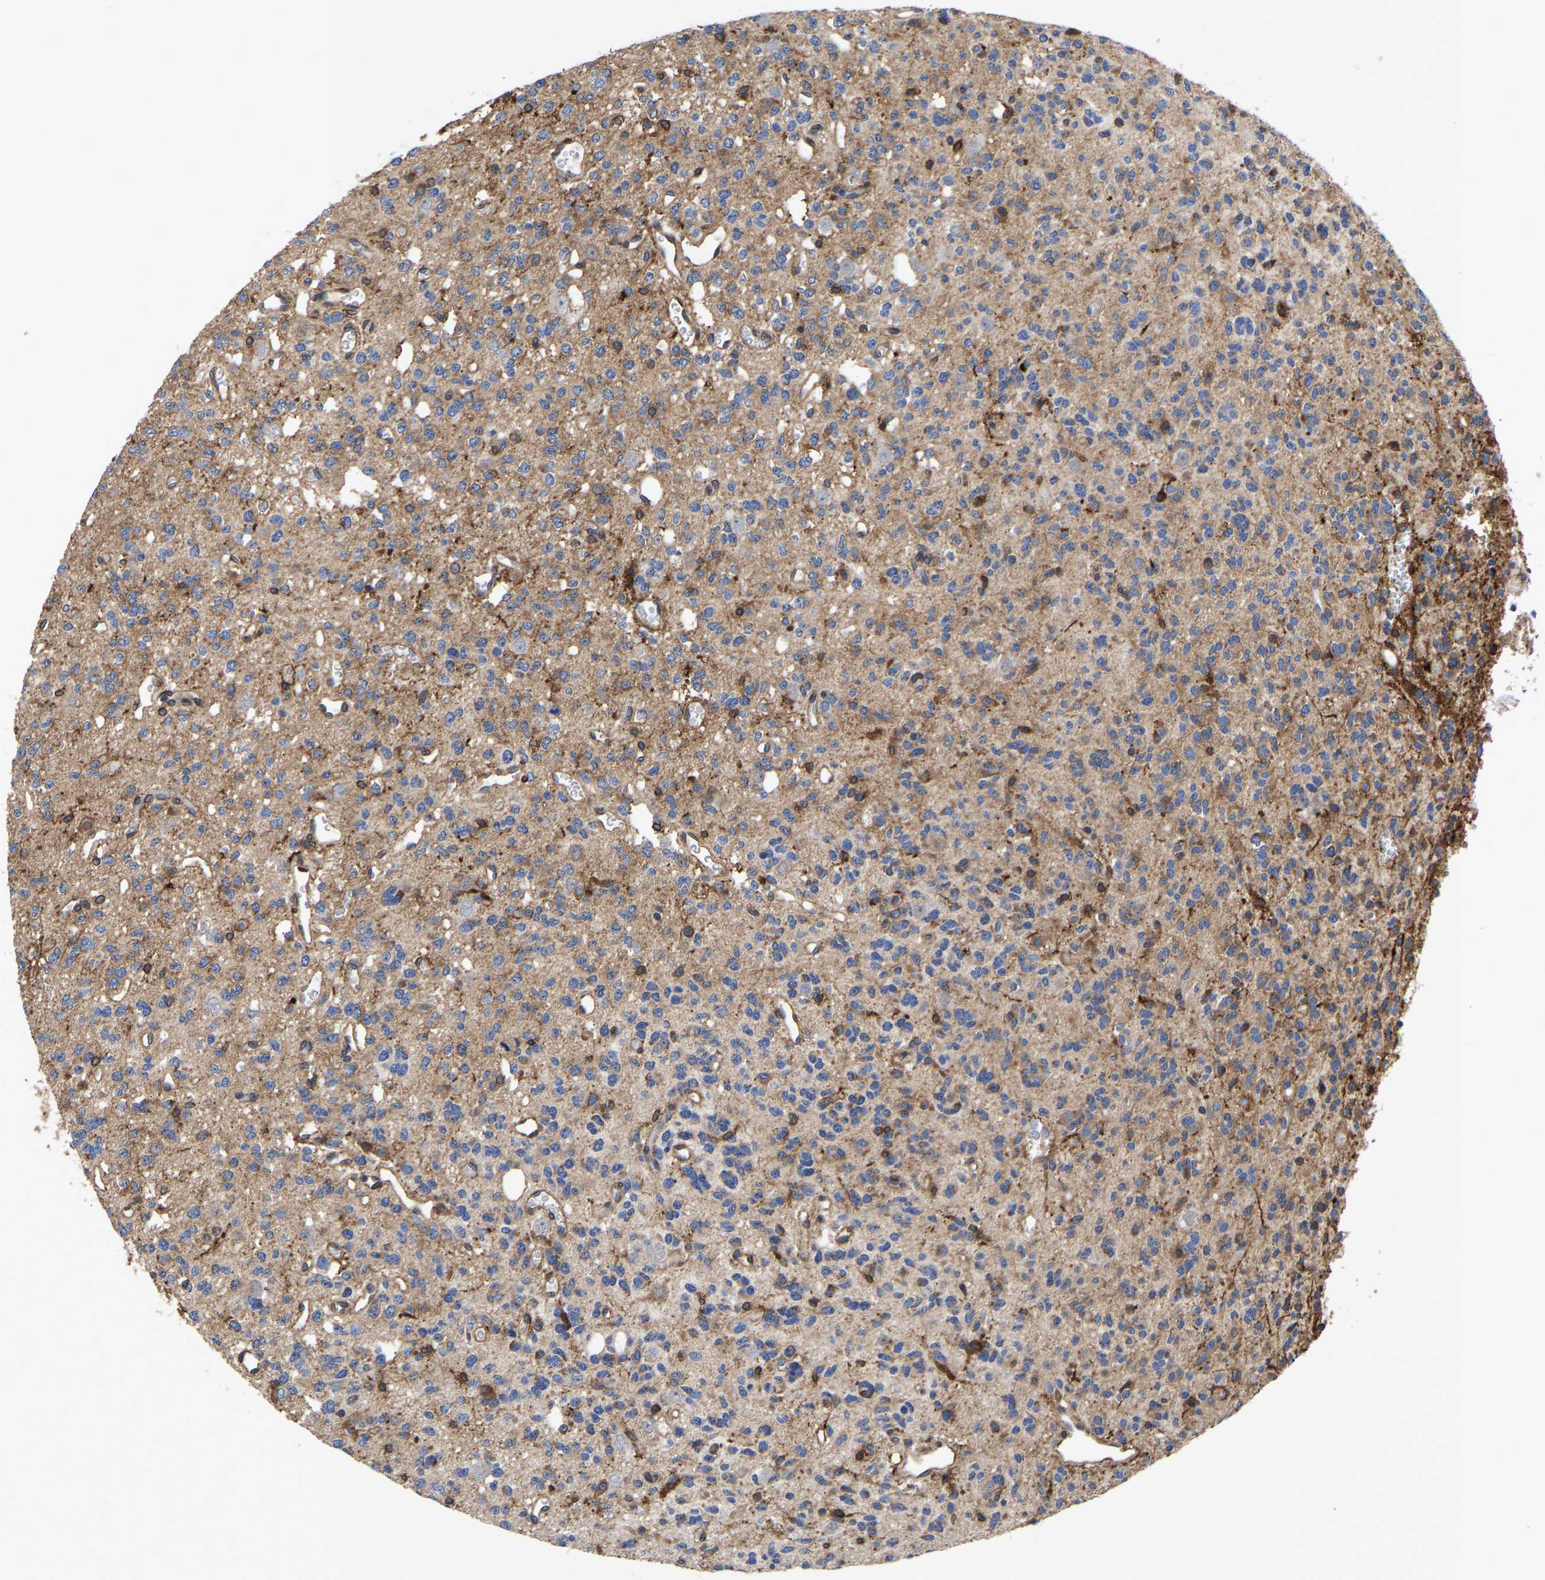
{"staining": {"intensity": "negative", "quantity": "none", "location": "none"}, "tissue": "glioma", "cell_type": "Tumor cells", "image_type": "cancer", "snomed": [{"axis": "morphology", "description": "Glioma, malignant, Low grade"}, {"axis": "topography", "description": "Brain"}], "caption": "Immunohistochemistry (IHC) of human glioma reveals no positivity in tumor cells. (DAB IHC, high magnification).", "gene": "LIF", "patient": {"sex": "male", "age": 38}}